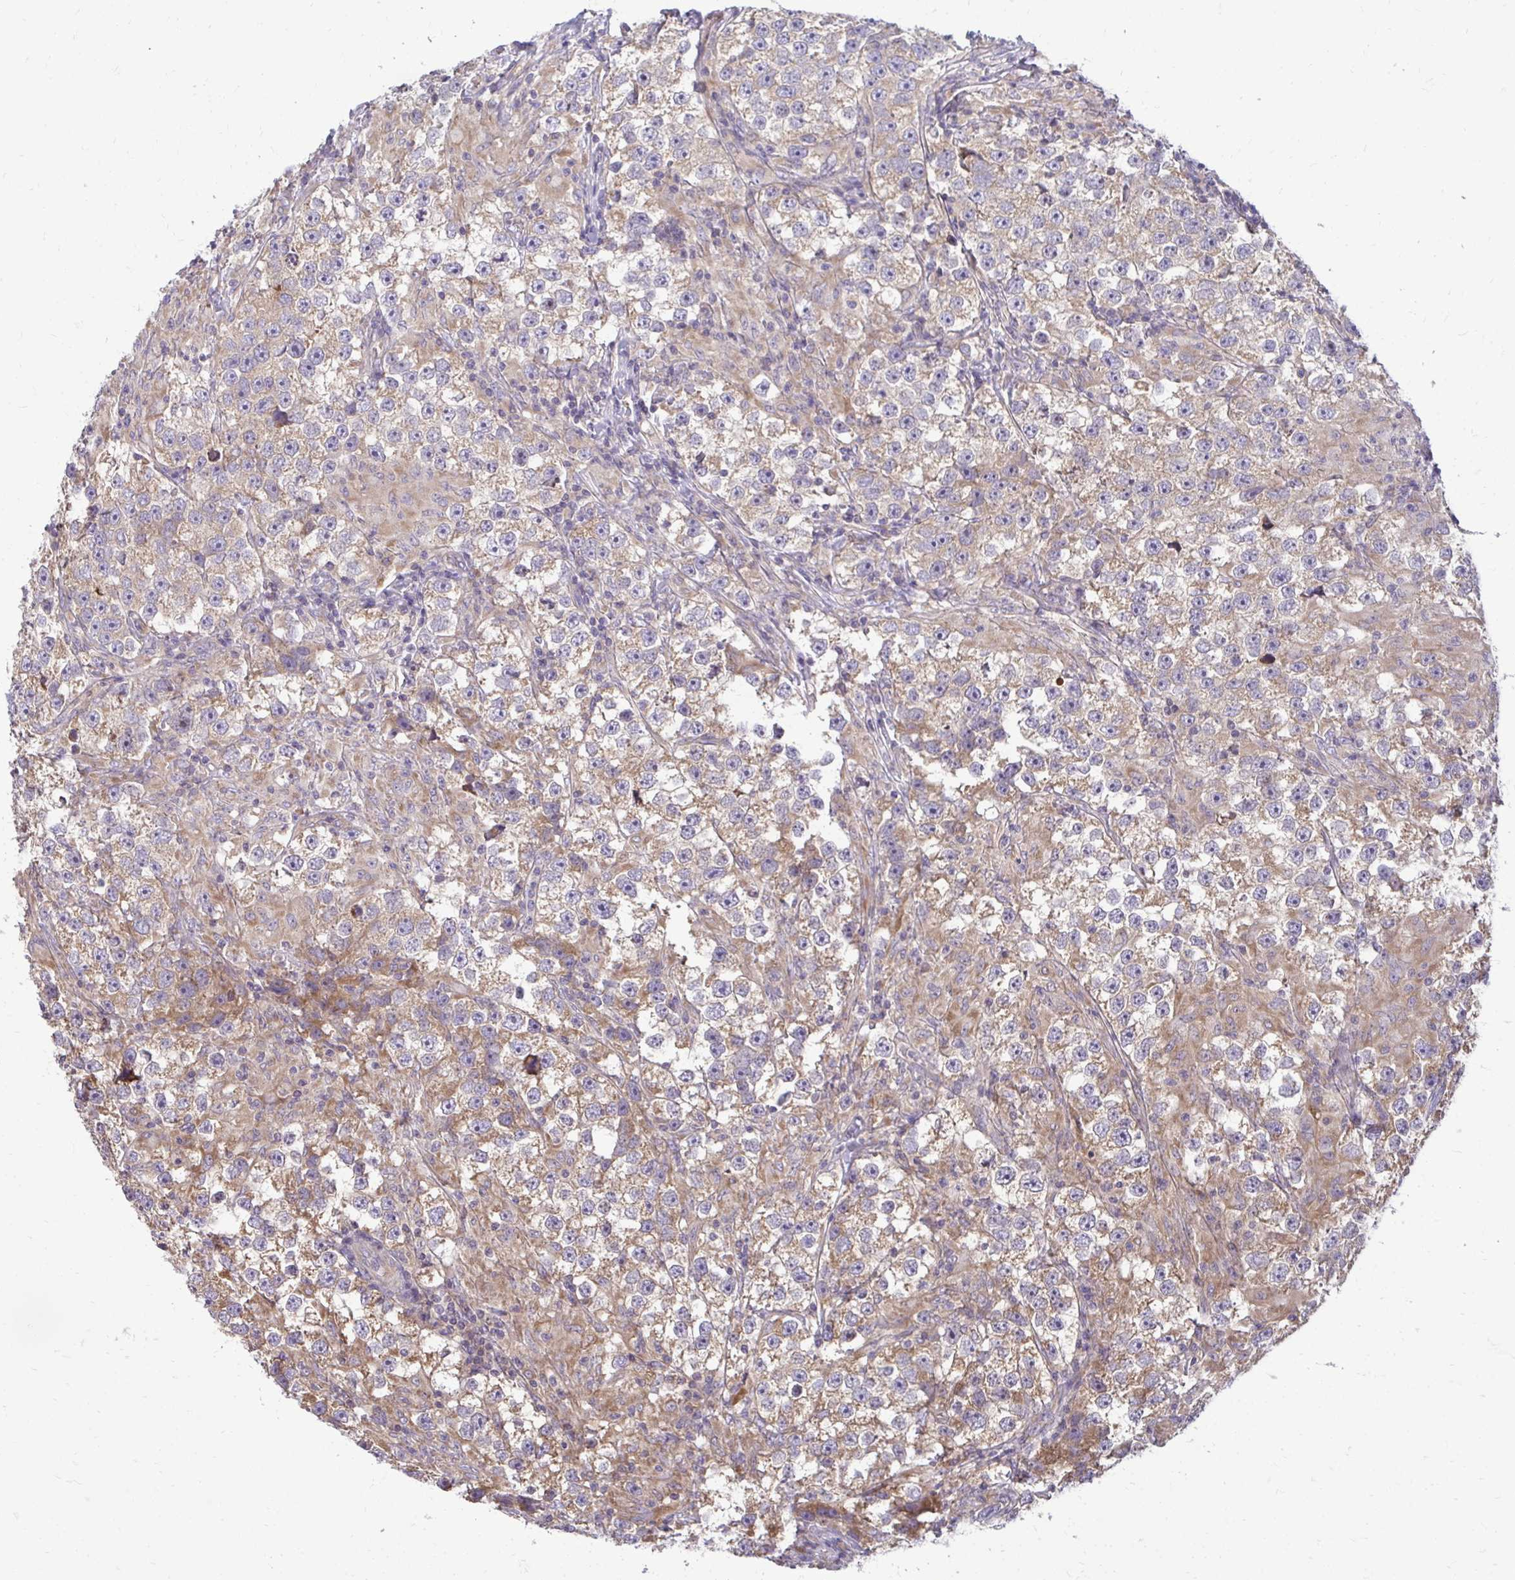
{"staining": {"intensity": "moderate", "quantity": ">75%", "location": "cytoplasmic/membranous"}, "tissue": "testis cancer", "cell_type": "Tumor cells", "image_type": "cancer", "snomed": [{"axis": "morphology", "description": "Seminoma, NOS"}, {"axis": "topography", "description": "Testis"}], "caption": "The micrograph demonstrates immunohistochemical staining of seminoma (testis). There is moderate cytoplasmic/membranous staining is identified in about >75% of tumor cells.", "gene": "RPLP2", "patient": {"sex": "male", "age": 46}}